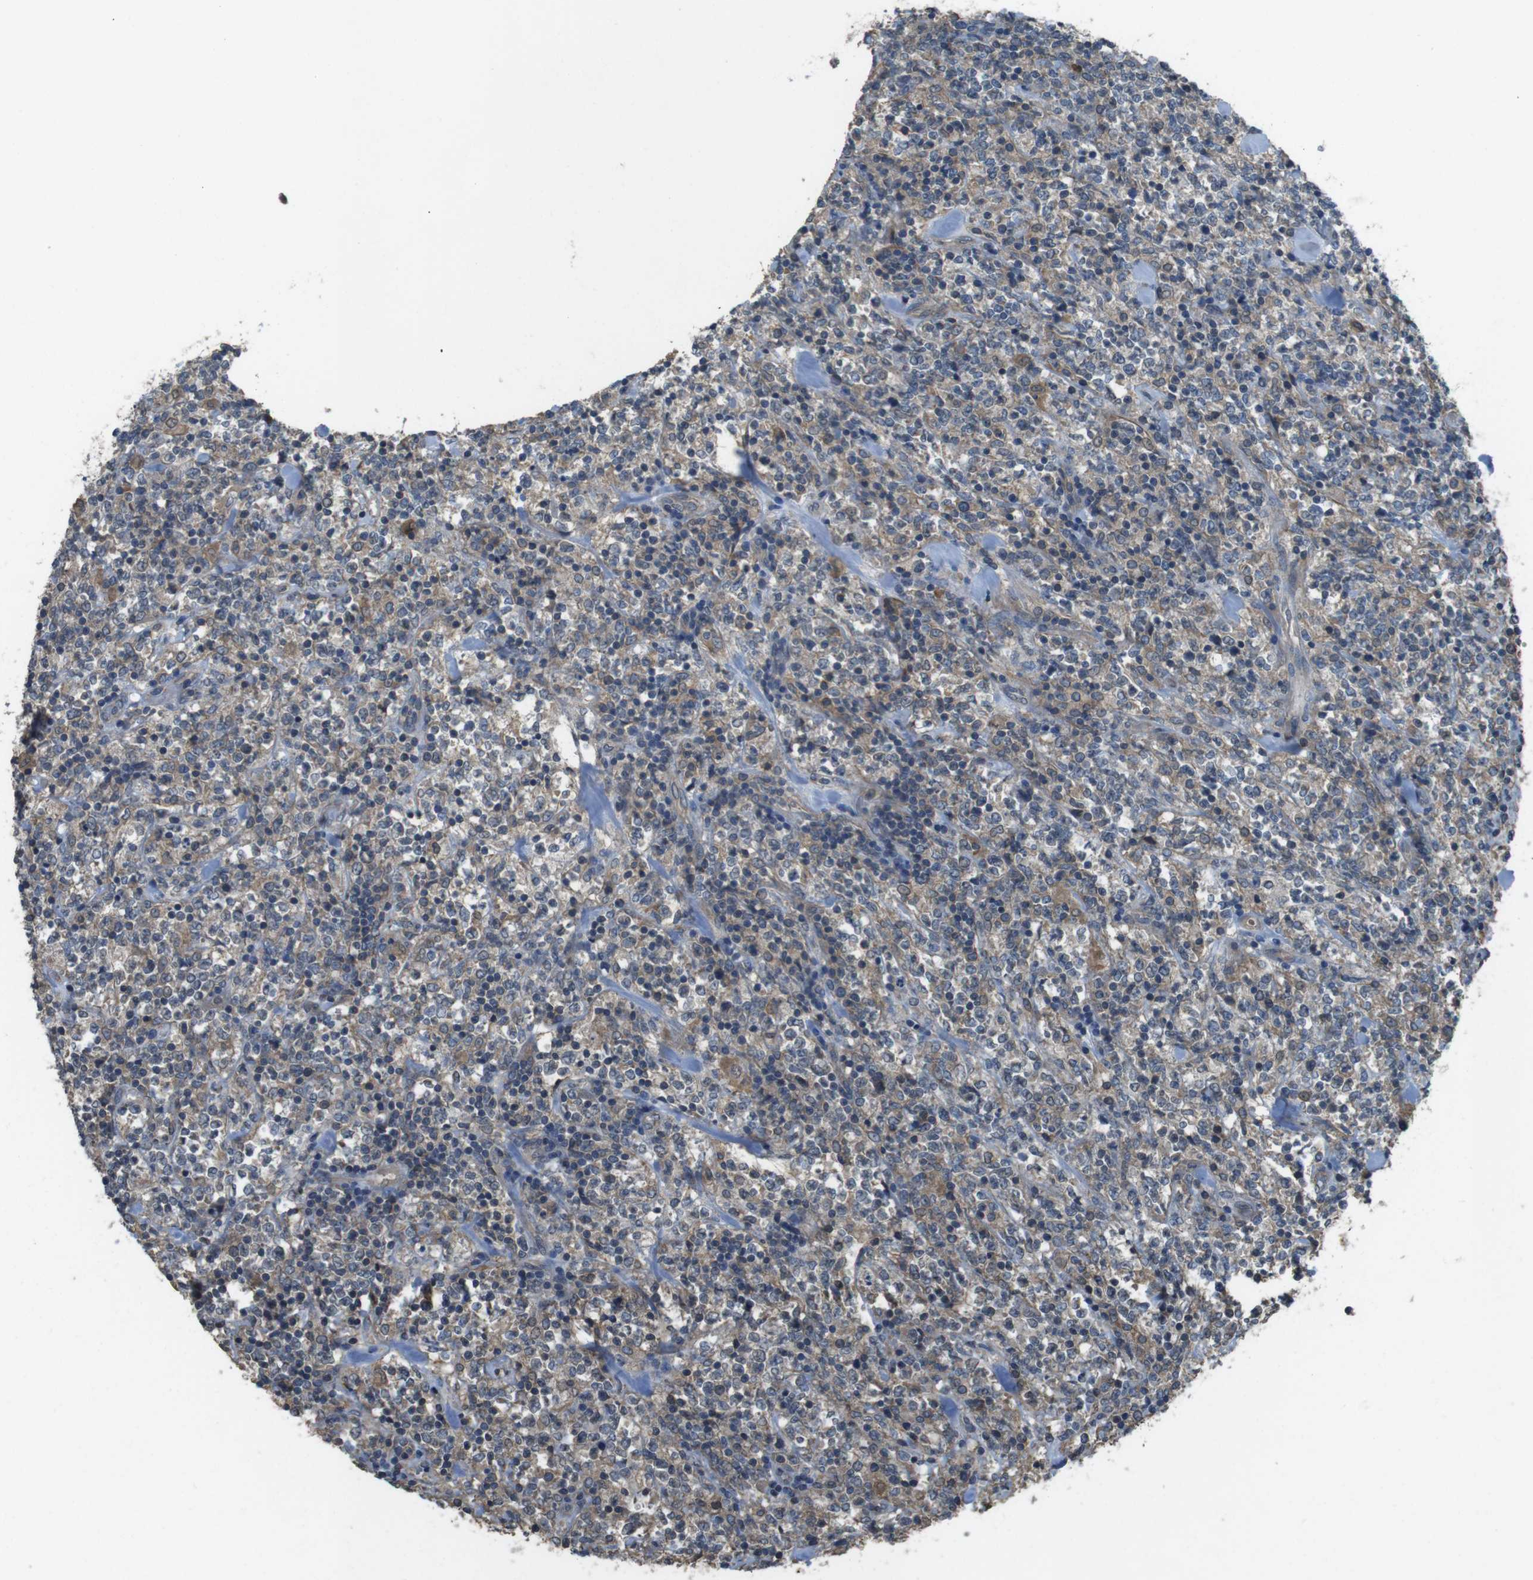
{"staining": {"intensity": "weak", "quantity": ">75%", "location": "cytoplasmic/membranous"}, "tissue": "lymphoma", "cell_type": "Tumor cells", "image_type": "cancer", "snomed": [{"axis": "morphology", "description": "Malignant lymphoma, non-Hodgkin's type, High grade"}, {"axis": "topography", "description": "Soft tissue"}], "caption": "A low amount of weak cytoplasmic/membranous positivity is identified in about >75% of tumor cells in lymphoma tissue.", "gene": "FUT2", "patient": {"sex": "male", "age": 18}}